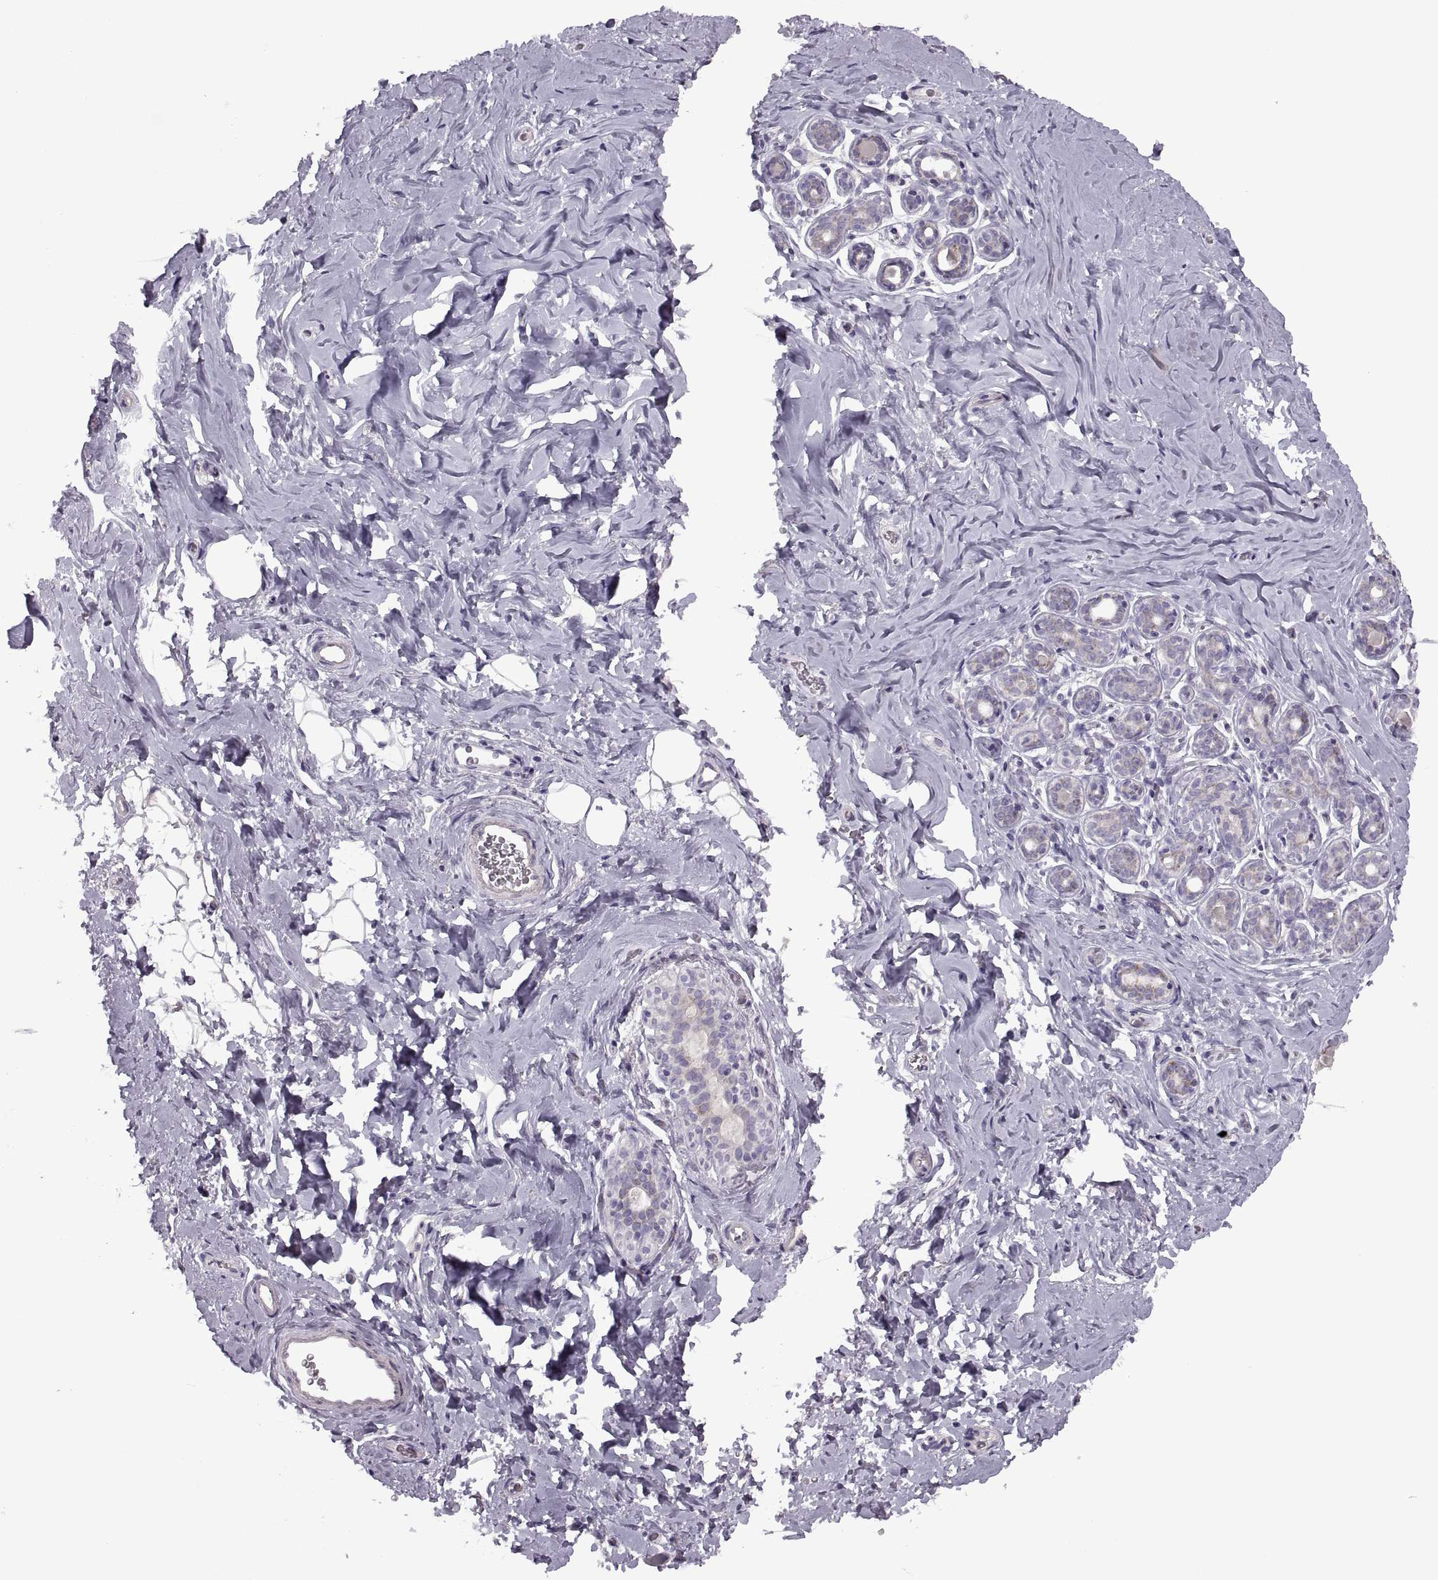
{"staining": {"intensity": "negative", "quantity": "none", "location": "none"}, "tissue": "breast", "cell_type": "Adipocytes", "image_type": "normal", "snomed": [{"axis": "morphology", "description": "Normal tissue, NOS"}, {"axis": "topography", "description": "Skin"}, {"axis": "topography", "description": "Breast"}], "caption": "A high-resolution photomicrograph shows immunohistochemistry staining of benign breast, which demonstrates no significant expression in adipocytes.", "gene": "PIERCE1", "patient": {"sex": "female", "age": 43}}